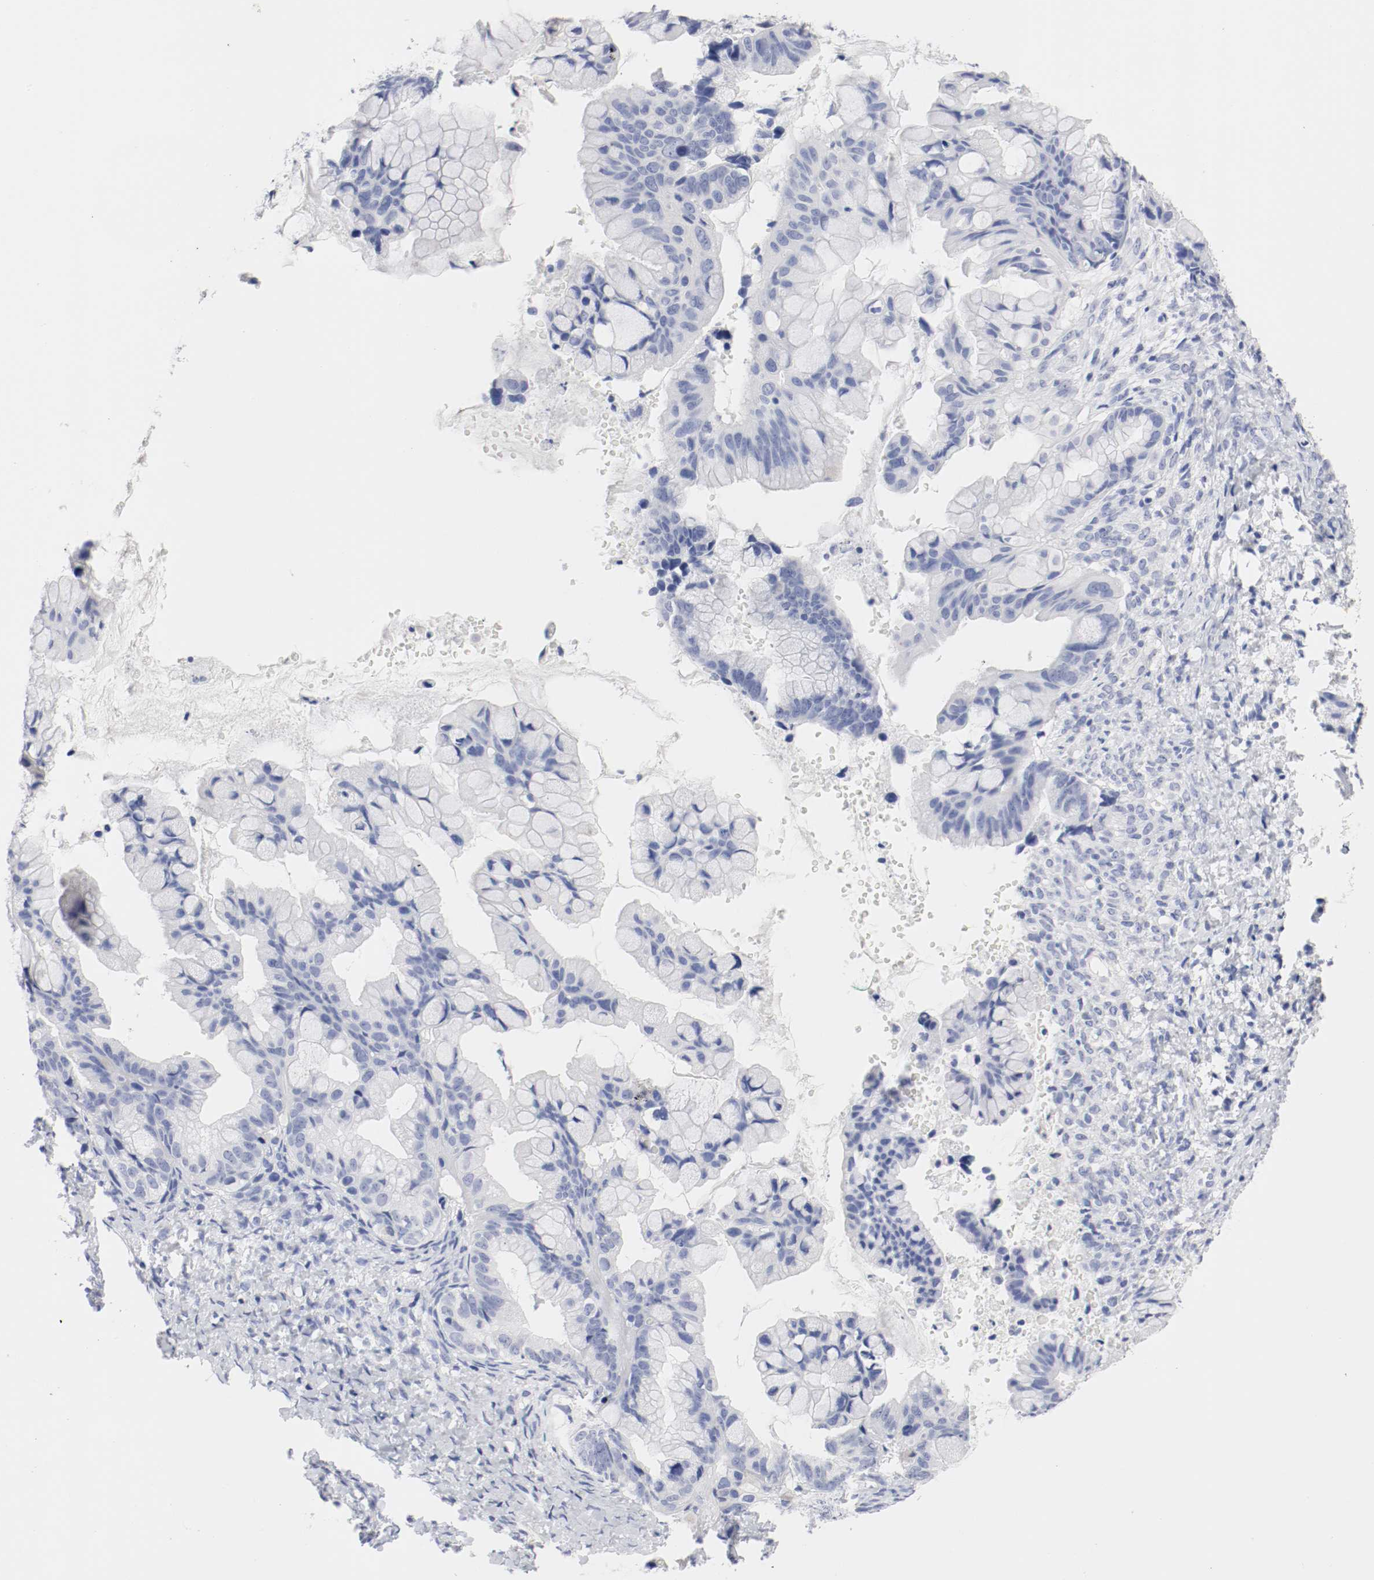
{"staining": {"intensity": "negative", "quantity": "none", "location": "none"}, "tissue": "ovarian cancer", "cell_type": "Tumor cells", "image_type": "cancer", "snomed": [{"axis": "morphology", "description": "Cystadenocarcinoma, mucinous, NOS"}, {"axis": "topography", "description": "Ovary"}], "caption": "Tumor cells show no significant expression in mucinous cystadenocarcinoma (ovarian).", "gene": "GAD1", "patient": {"sex": "female", "age": 36}}